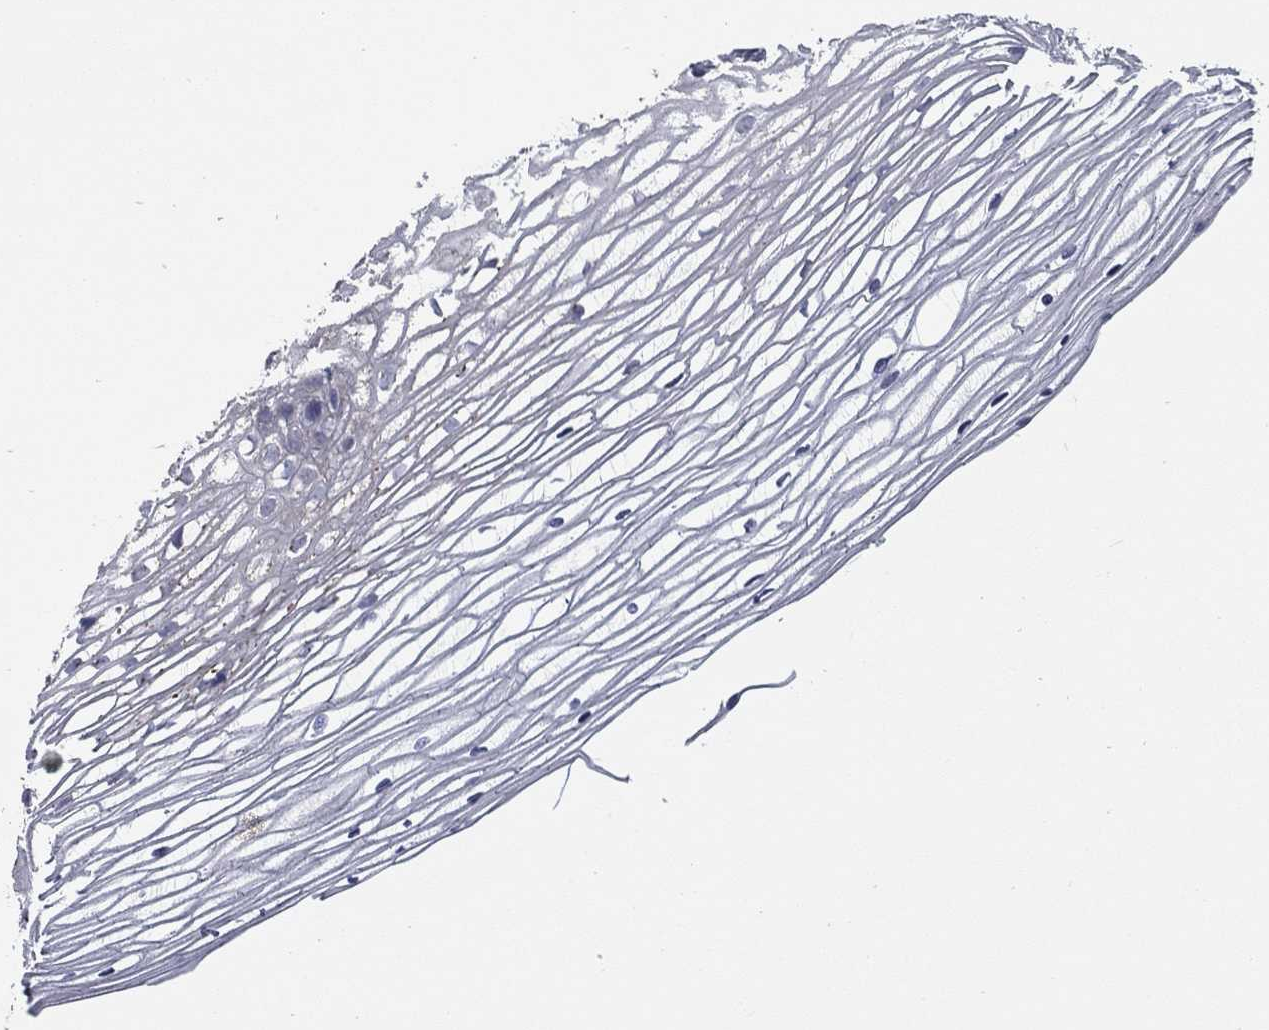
{"staining": {"intensity": "negative", "quantity": "none", "location": "none"}, "tissue": "cervix", "cell_type": "Glandular cells", "image_type": "normal", "snomed": [{"axis": "morphology", "description": "Normal tissue, NOS"}, {"axis": "topography", "description": "Cervix"}], "caption": "Glandular cells are negative for brown protein staining in benign cervix. (Stains: DAB IHC with hematoxylin counter stain, Microscopy: brightfield microscopy at high magnification).", "gene": "TAC1", "patient": {"sex": "female", "age": 40}}